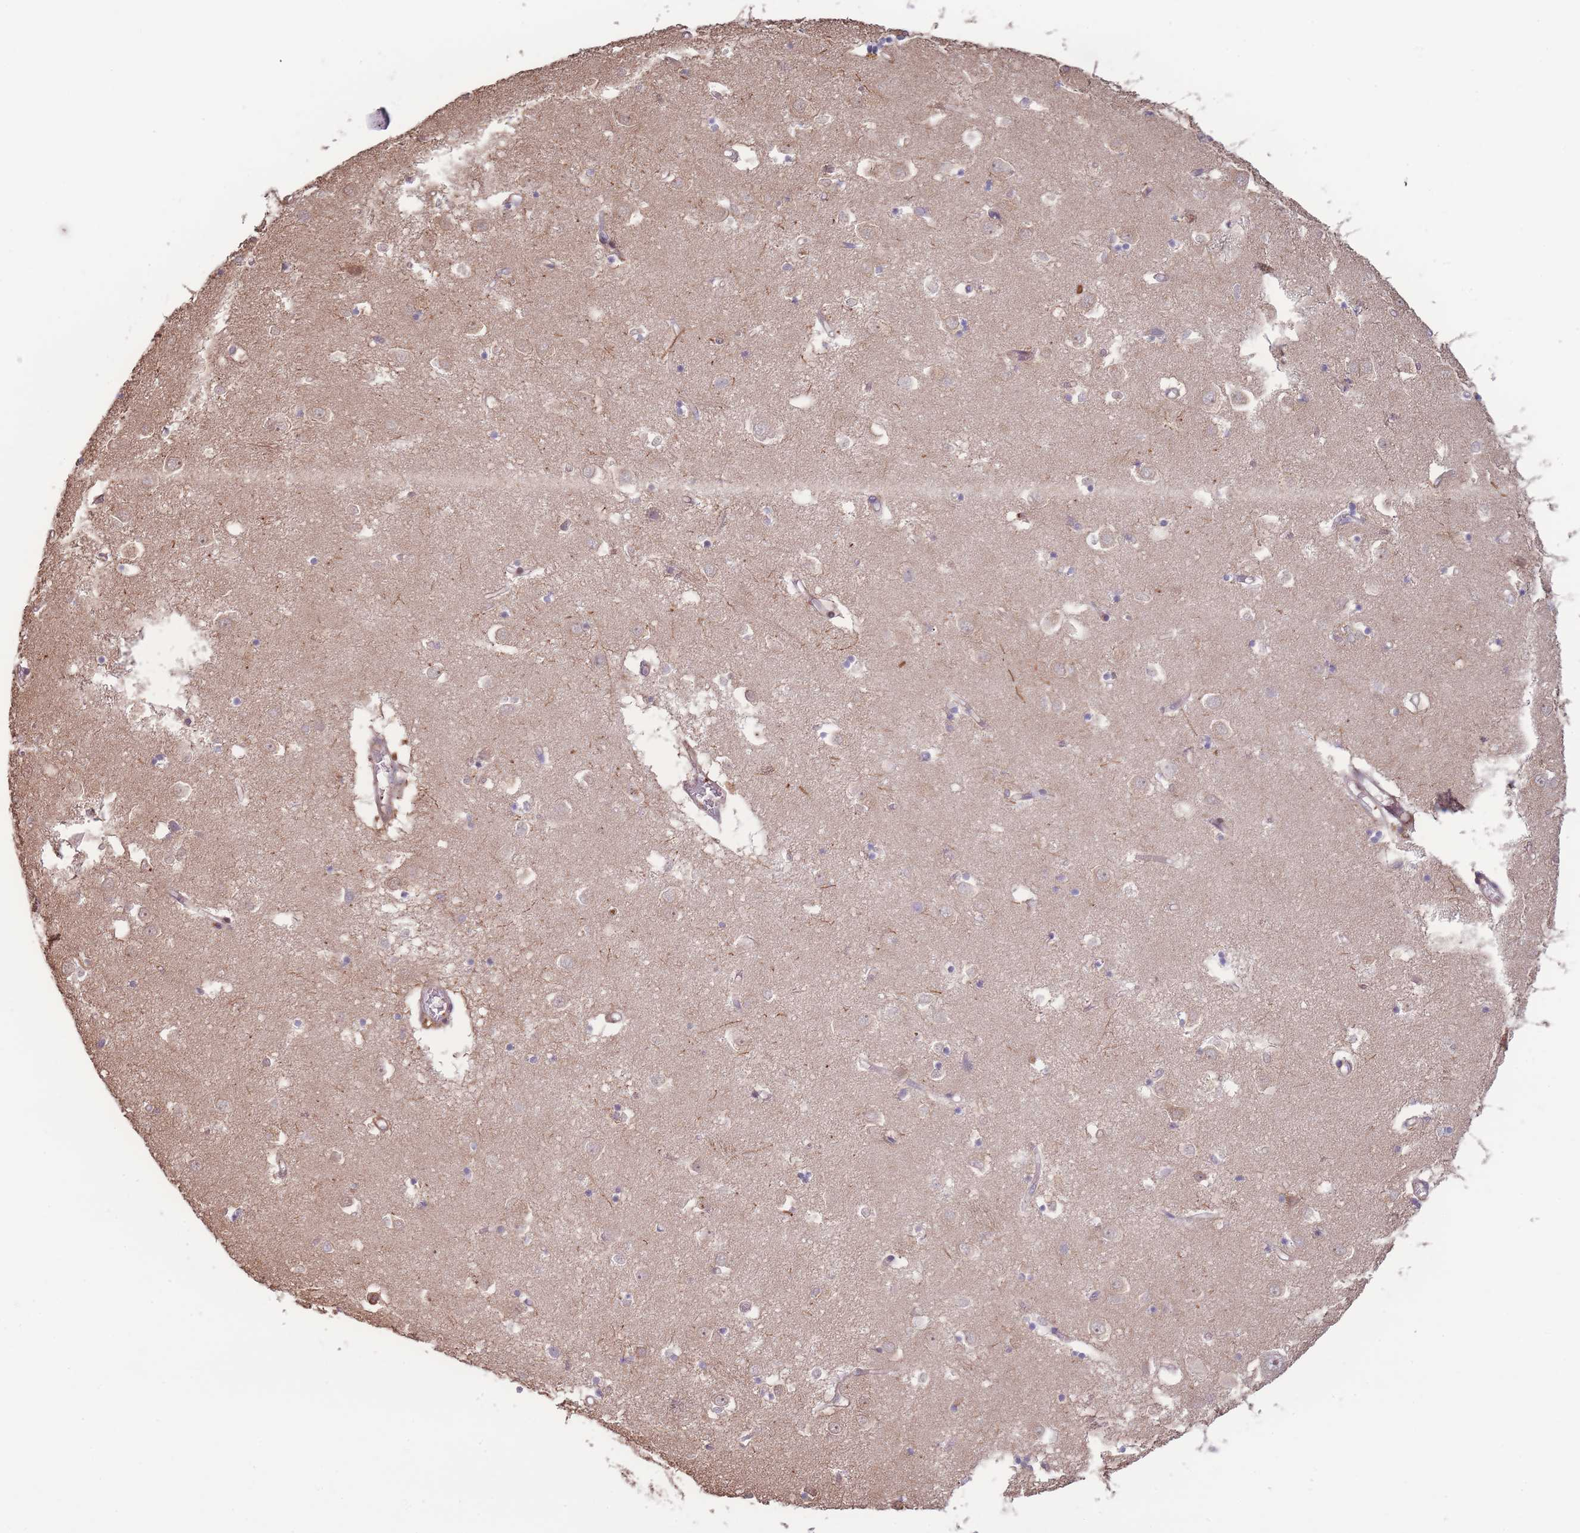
{"staining": {"intensity": "weak", "quantity": "<25%", "location": "cytoplasmic/membranous"}, "tissue": "caudate", "cell_type": "Glial cells", "image_type": "normal", "snomed": [{"axis": "morphology", "description": "Normal tissue, NOS"}, {"axis": "topography", "description": "Lateral ventricle wall"}], "caption": "Micrograph shows no protein staining in glial cells of normal caudate.", "gene": "STEAP3", "patient": {"sex": "male", "age": 70}}